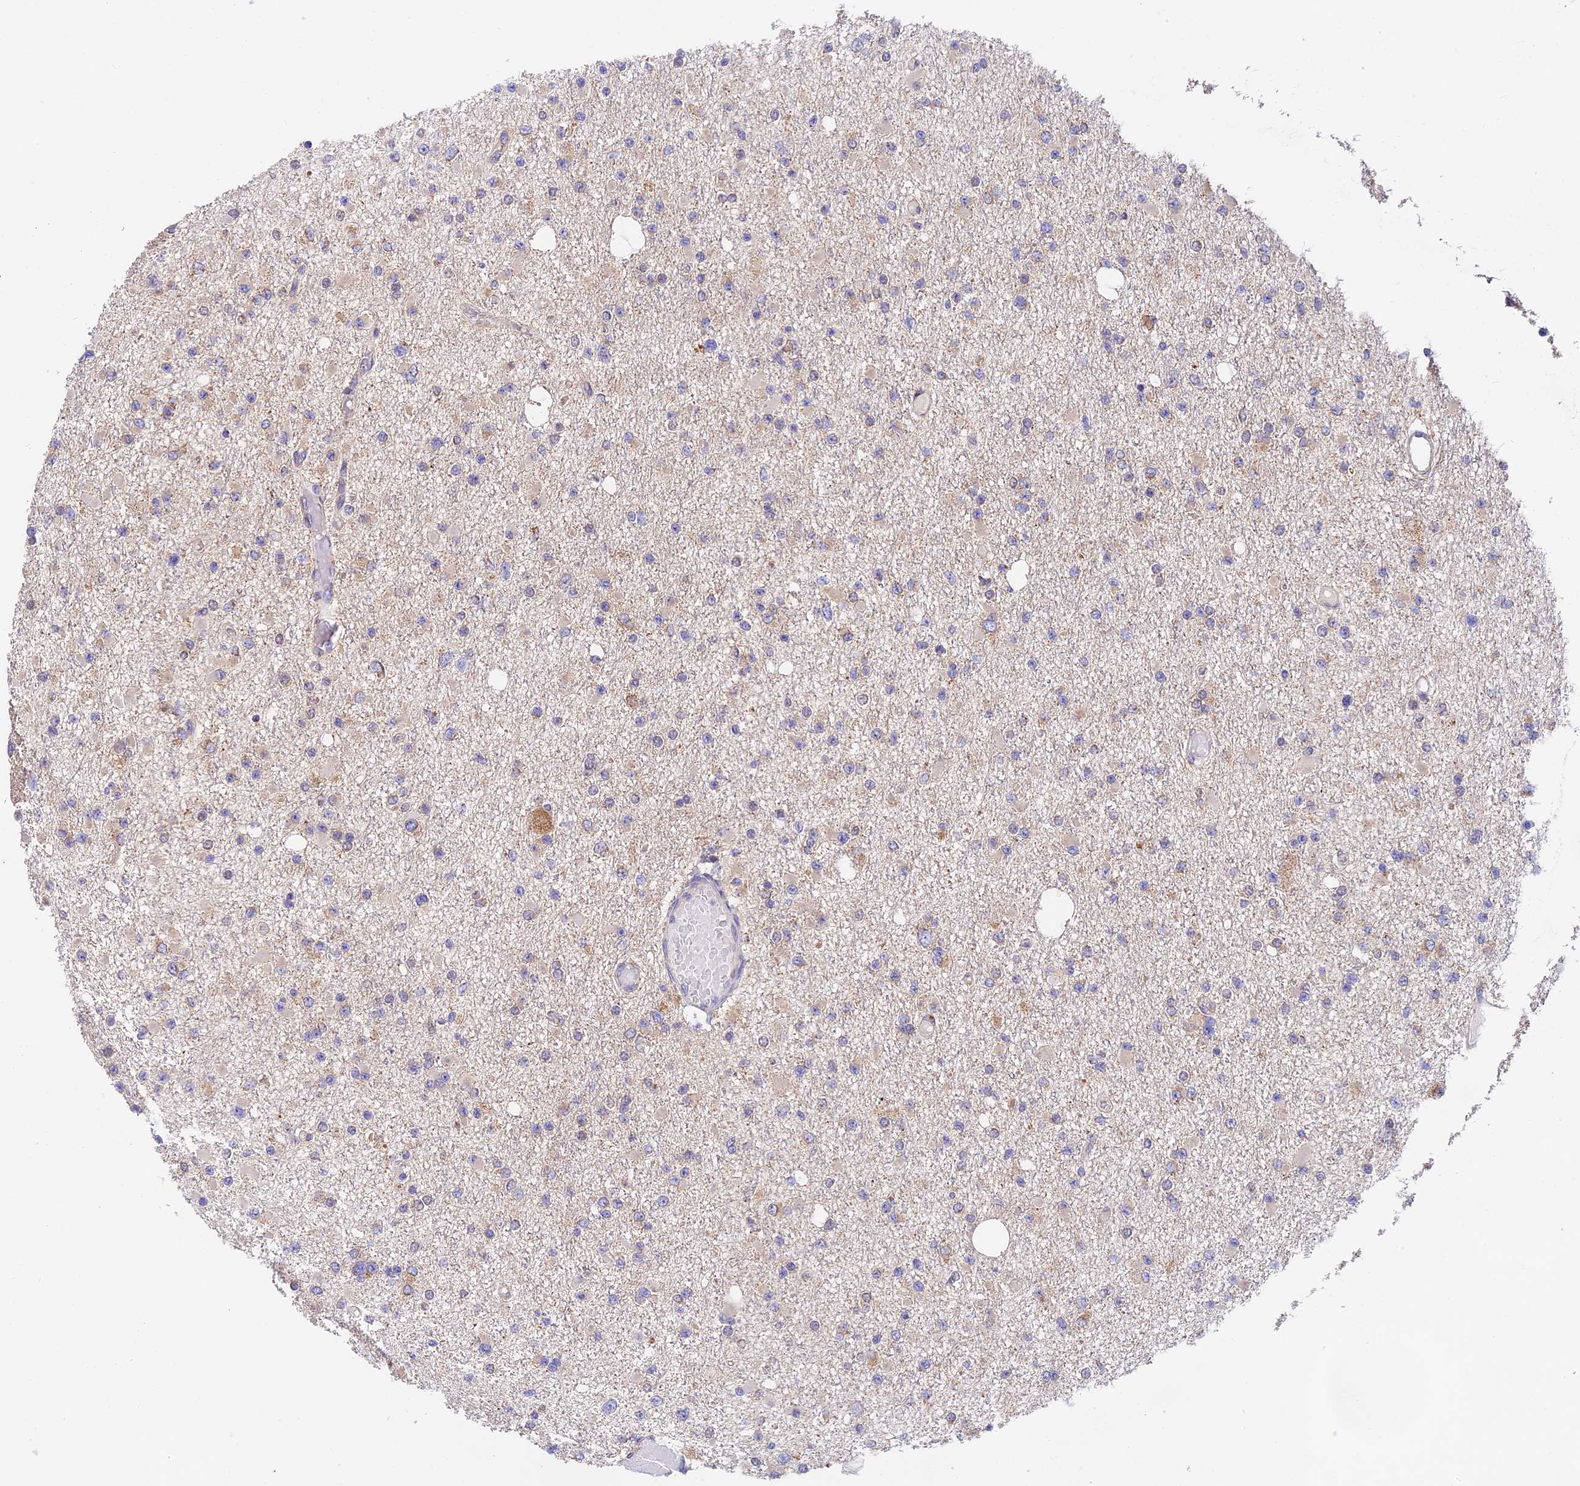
{"staining": {"intensity": "negative", "quantity": "none", "location": "none"}, "tissue": "glioma", "cell_type": "Tumor cells", "image_type": "cancer", "snomed": [{"axis": "morphology", "description": "Glioma, malignant, Low grade"}, {"axis": "topography", "description": "Brain"}], "caption": "Glioma was stained to show a protein in brown. There is no significant expression in tumor cells.", "gene": "MRAS", "patient": {"sex": "female", "age": 22}}